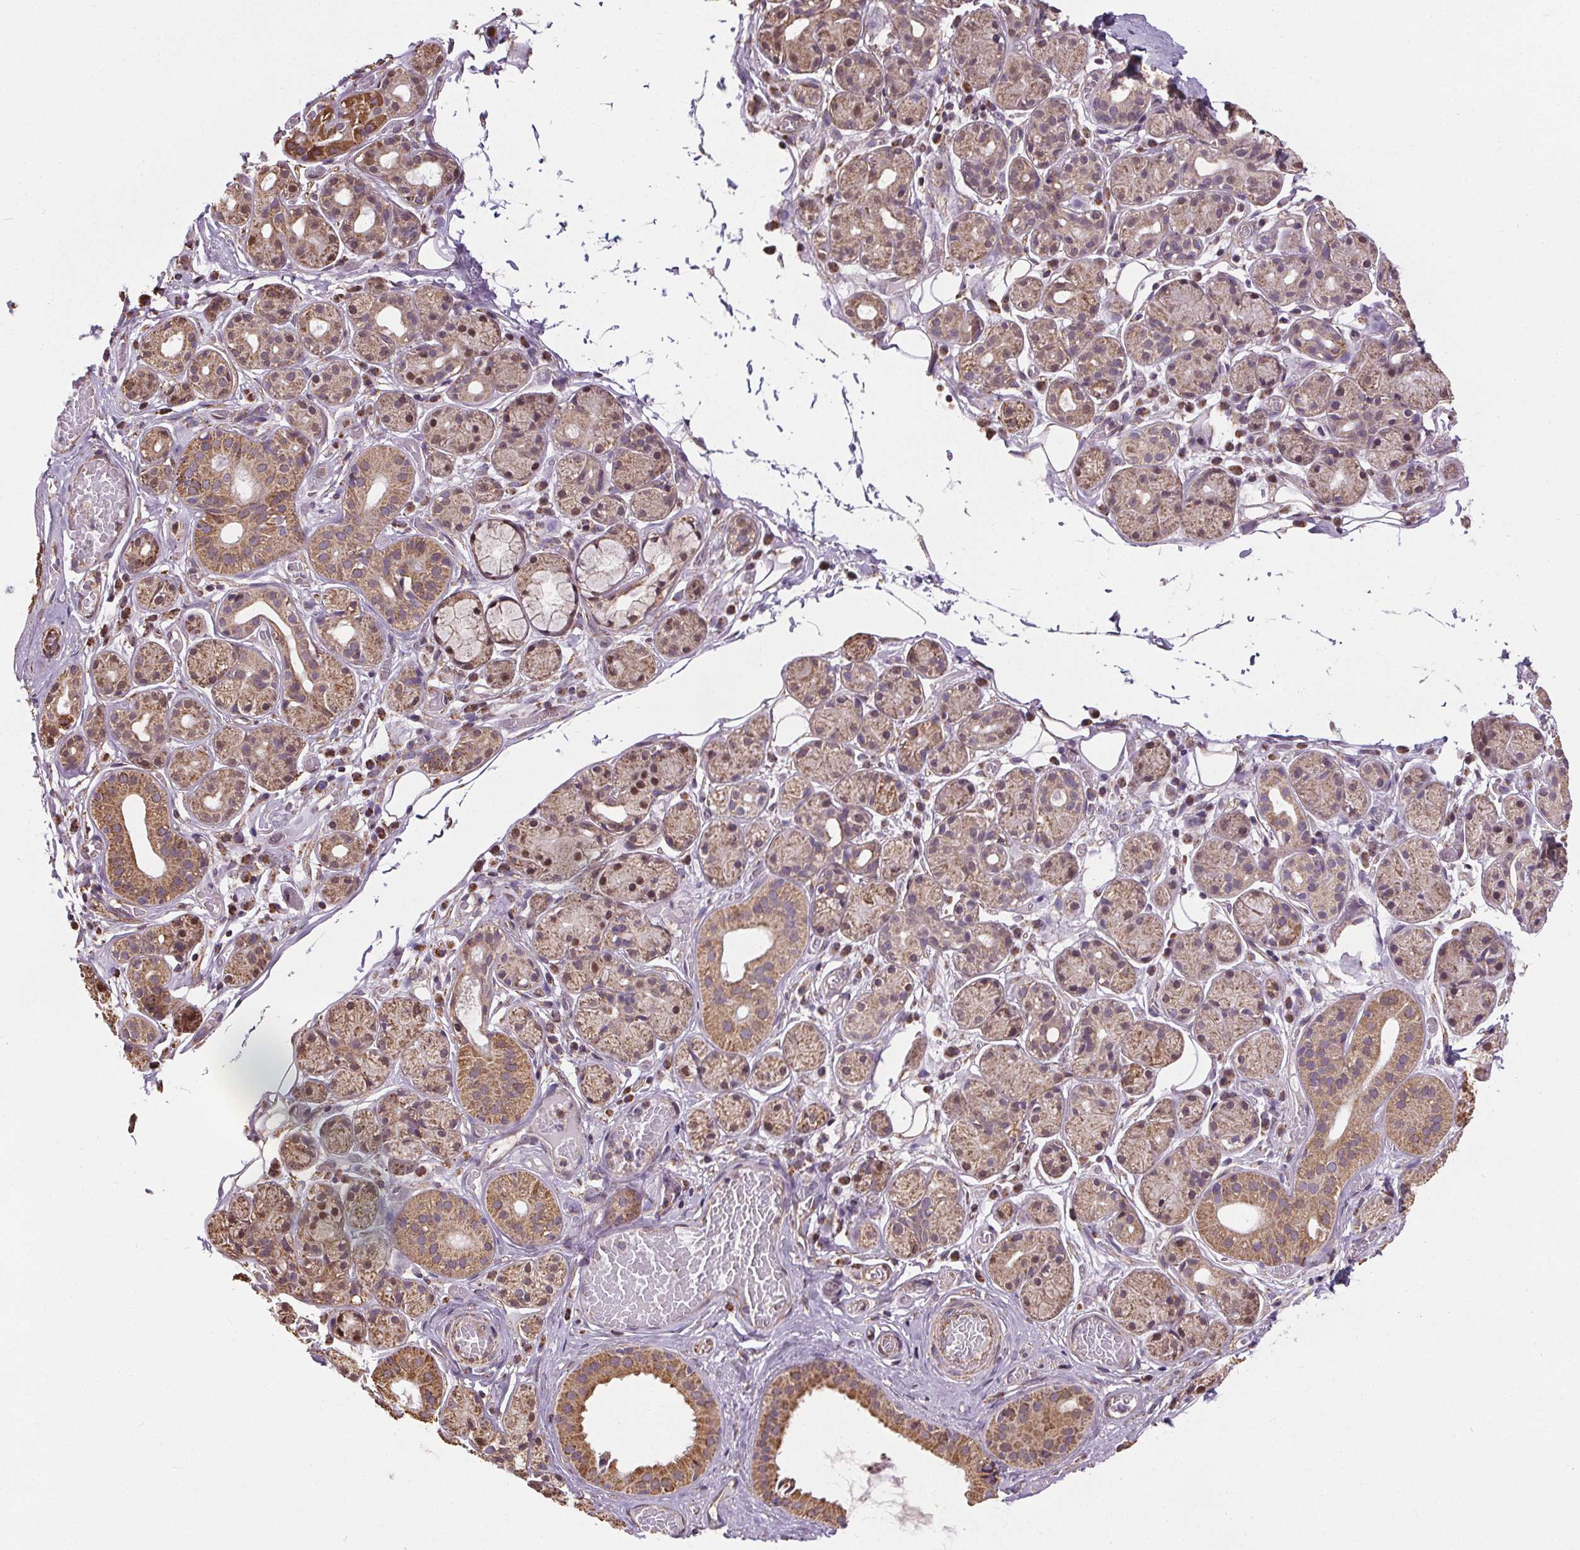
{"staining": {"intensity": "moderate", "quantity": ">75%", "location": "cytoplasmic/membranous,nuclear"}, "tissue": "salivary gland", "cell_type": "Glandular cells", "image_type": "normal", "snomed": [{"axis": "morphology", "description": "Normal tissue, NOS"}, {"axis": "topography", "description": "Salivary gland"}, {"axis": "topography", "description": "Peripheral nerve tissue"}], "caption": "Immunohistochemistry (IHC) image of normal salivary gland: human salivary gland stained using IHC shows medium levels of moderate protein expression localized specifically in the cytoplasmic/membranous,nuclear of glandular cells, appearing as a cytoplasmic/membranous,nuclear brown color.", "gene": "ZNF548", "patient": {"sex": "male", "age": 71}}